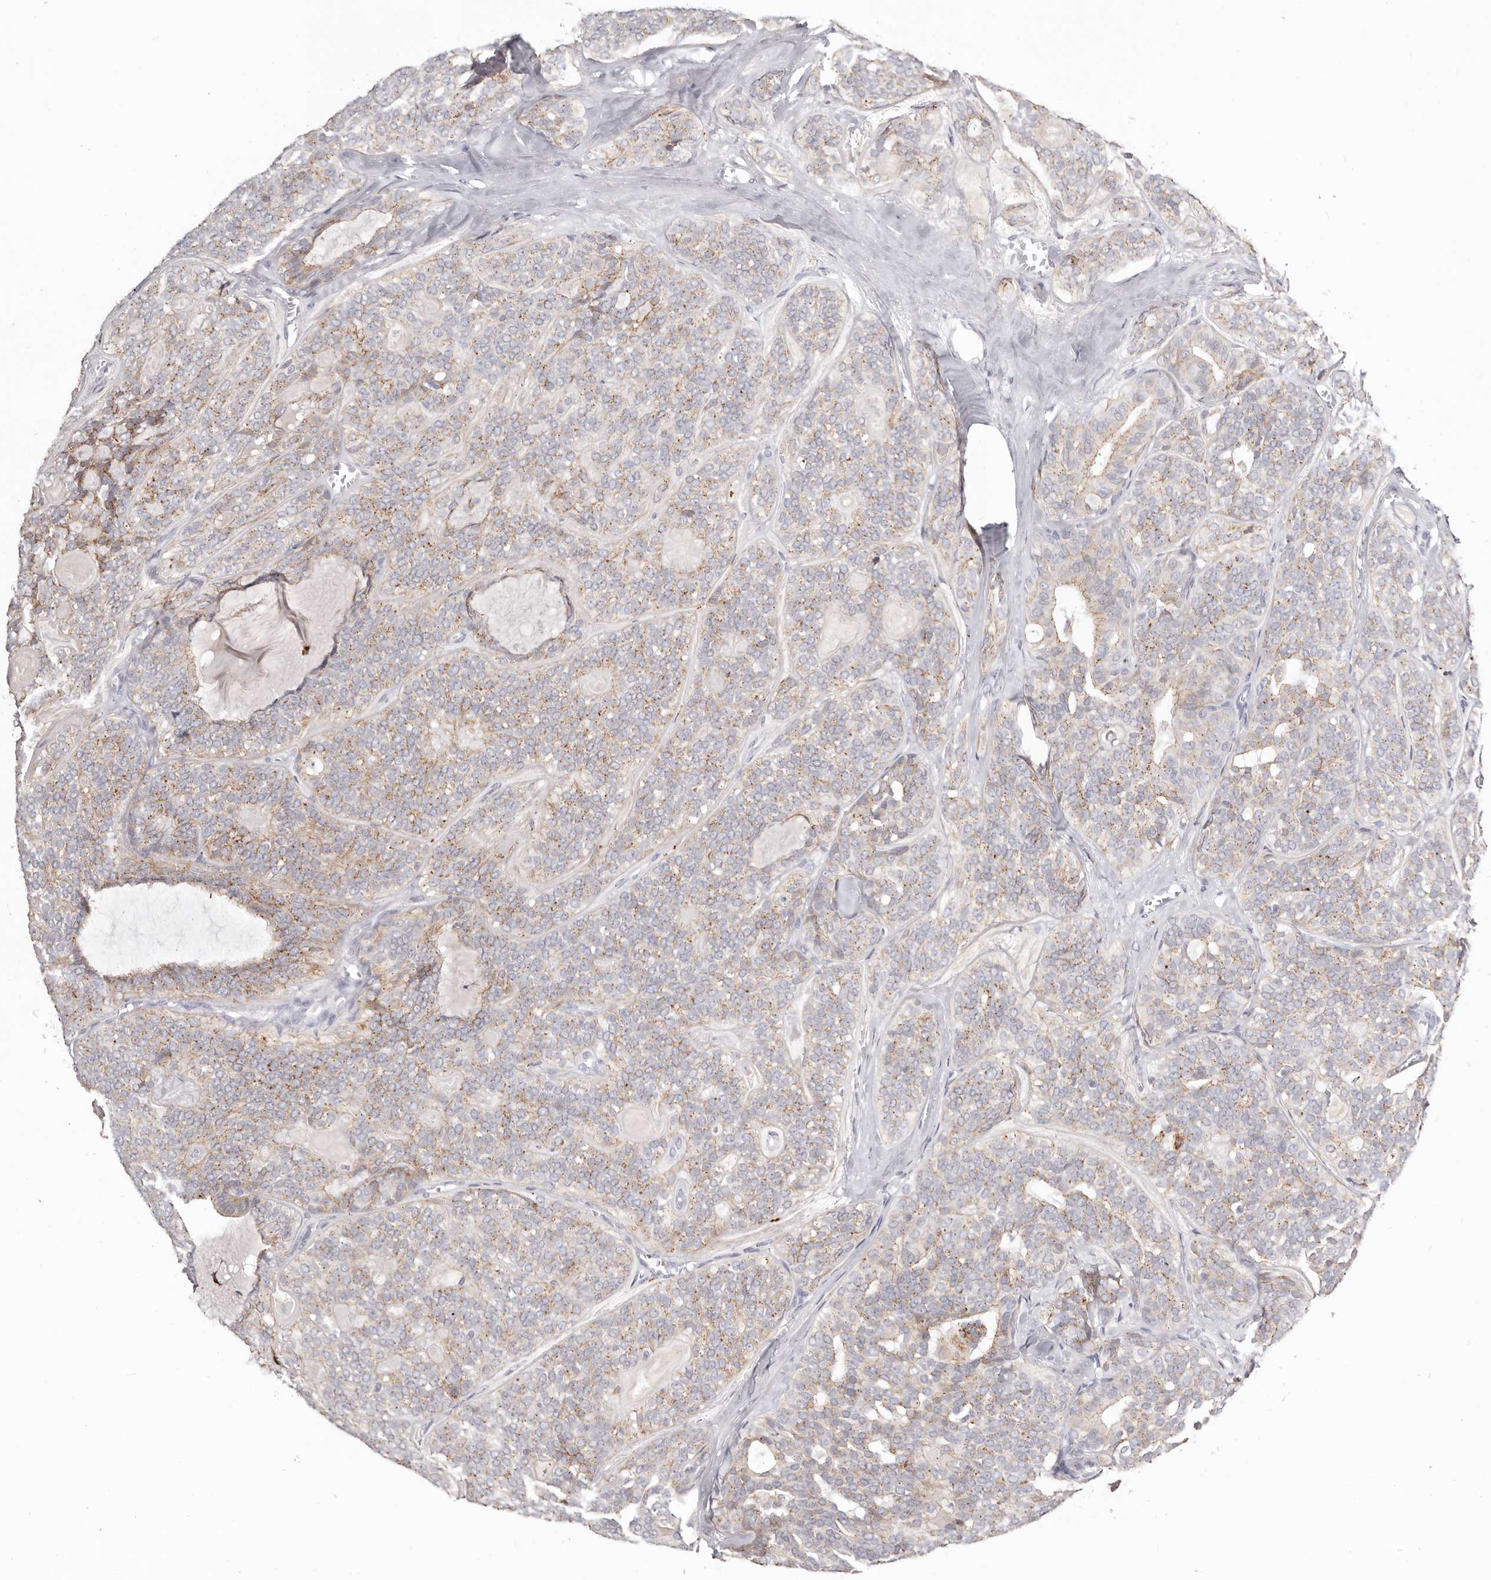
{"staining": {"intensity": "weak", "quantity": ">75%", "location": "cytoplasmic/membranous"}, "tissue": "head and neck cancer", "cell_type": "Tumor cells", "image_type": "cancer", "snomed": [{"axis": "morphology", "description": "Adenocarcinoma, NOS"}, {"axis": "topography", "description": "Head-Neck"}], "caption": "Adenocarcinoma (head and neck) stained with immunohistochemistry (IHC) shows weak cytoplasmic/membranous staining in approximately >75% of tumor cells. (Stains: DAB (3,3'-diaminobenzidine) in brown, nuclei in blue, Microscopy: brightfield microscopy at high magnification).", "gene": "PCDHB6", "patient": {"sex": "male", "age": 66}}